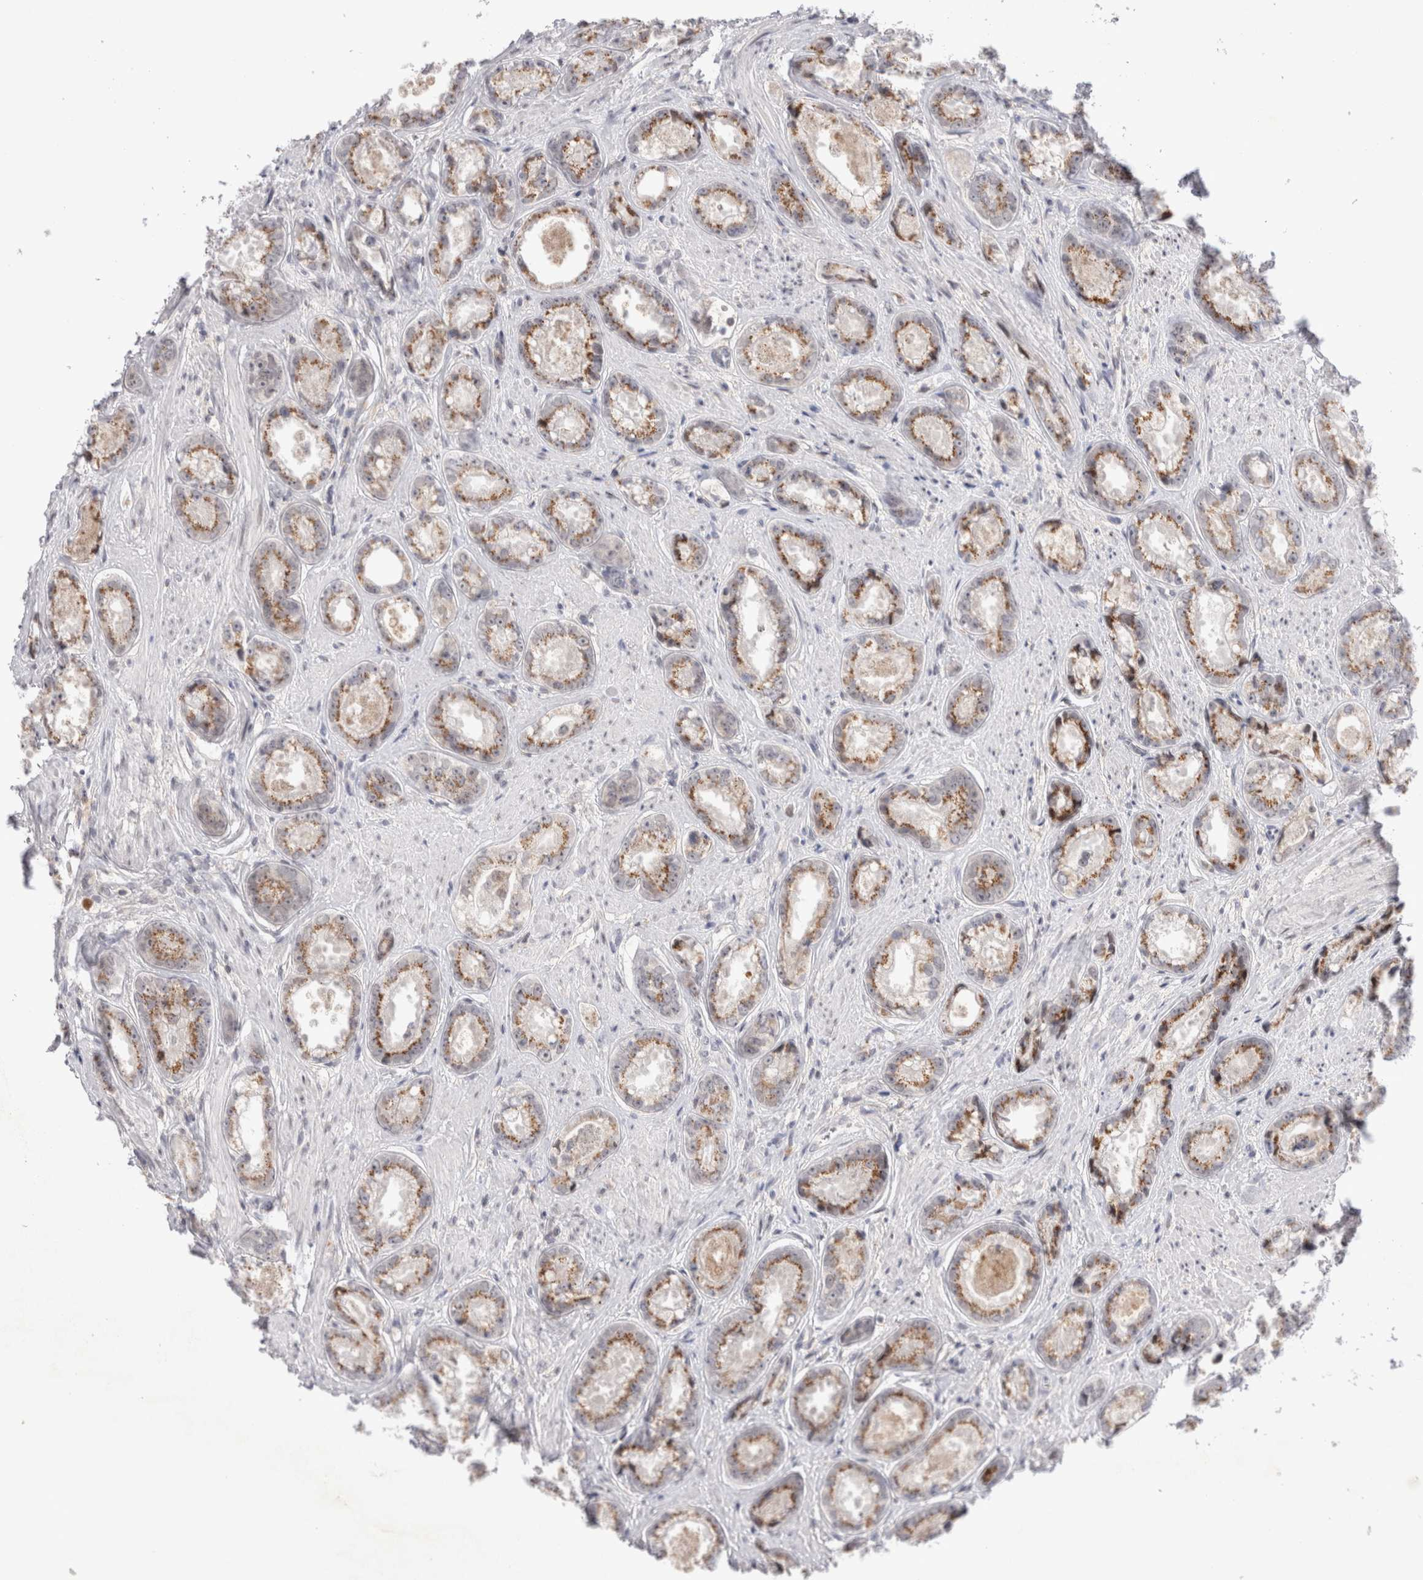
{"staining": {"intensity": "moderate", "quantity": ">75%", "location": "cytoplasmic/membranous"}, "tissue": "prostate cancer", "cell_type": "Tumor cells", "image_type": "cancer", "snomed": [{"axis": "morphology", "description": "Adenocarcinoma, High grade"}, {"axis": "topography", "description": "Prostate"}], "caption": "Prostate cancer was stained to show a protein in brown. There is medium levels of moderate cytoplasmic/membranous staining in about >75% of tumor cells. (DAB = brown stain, brightfield microscopy at high magnification).", "gene": "CERS5", "patient": {"sex": "male", "age": 61}}